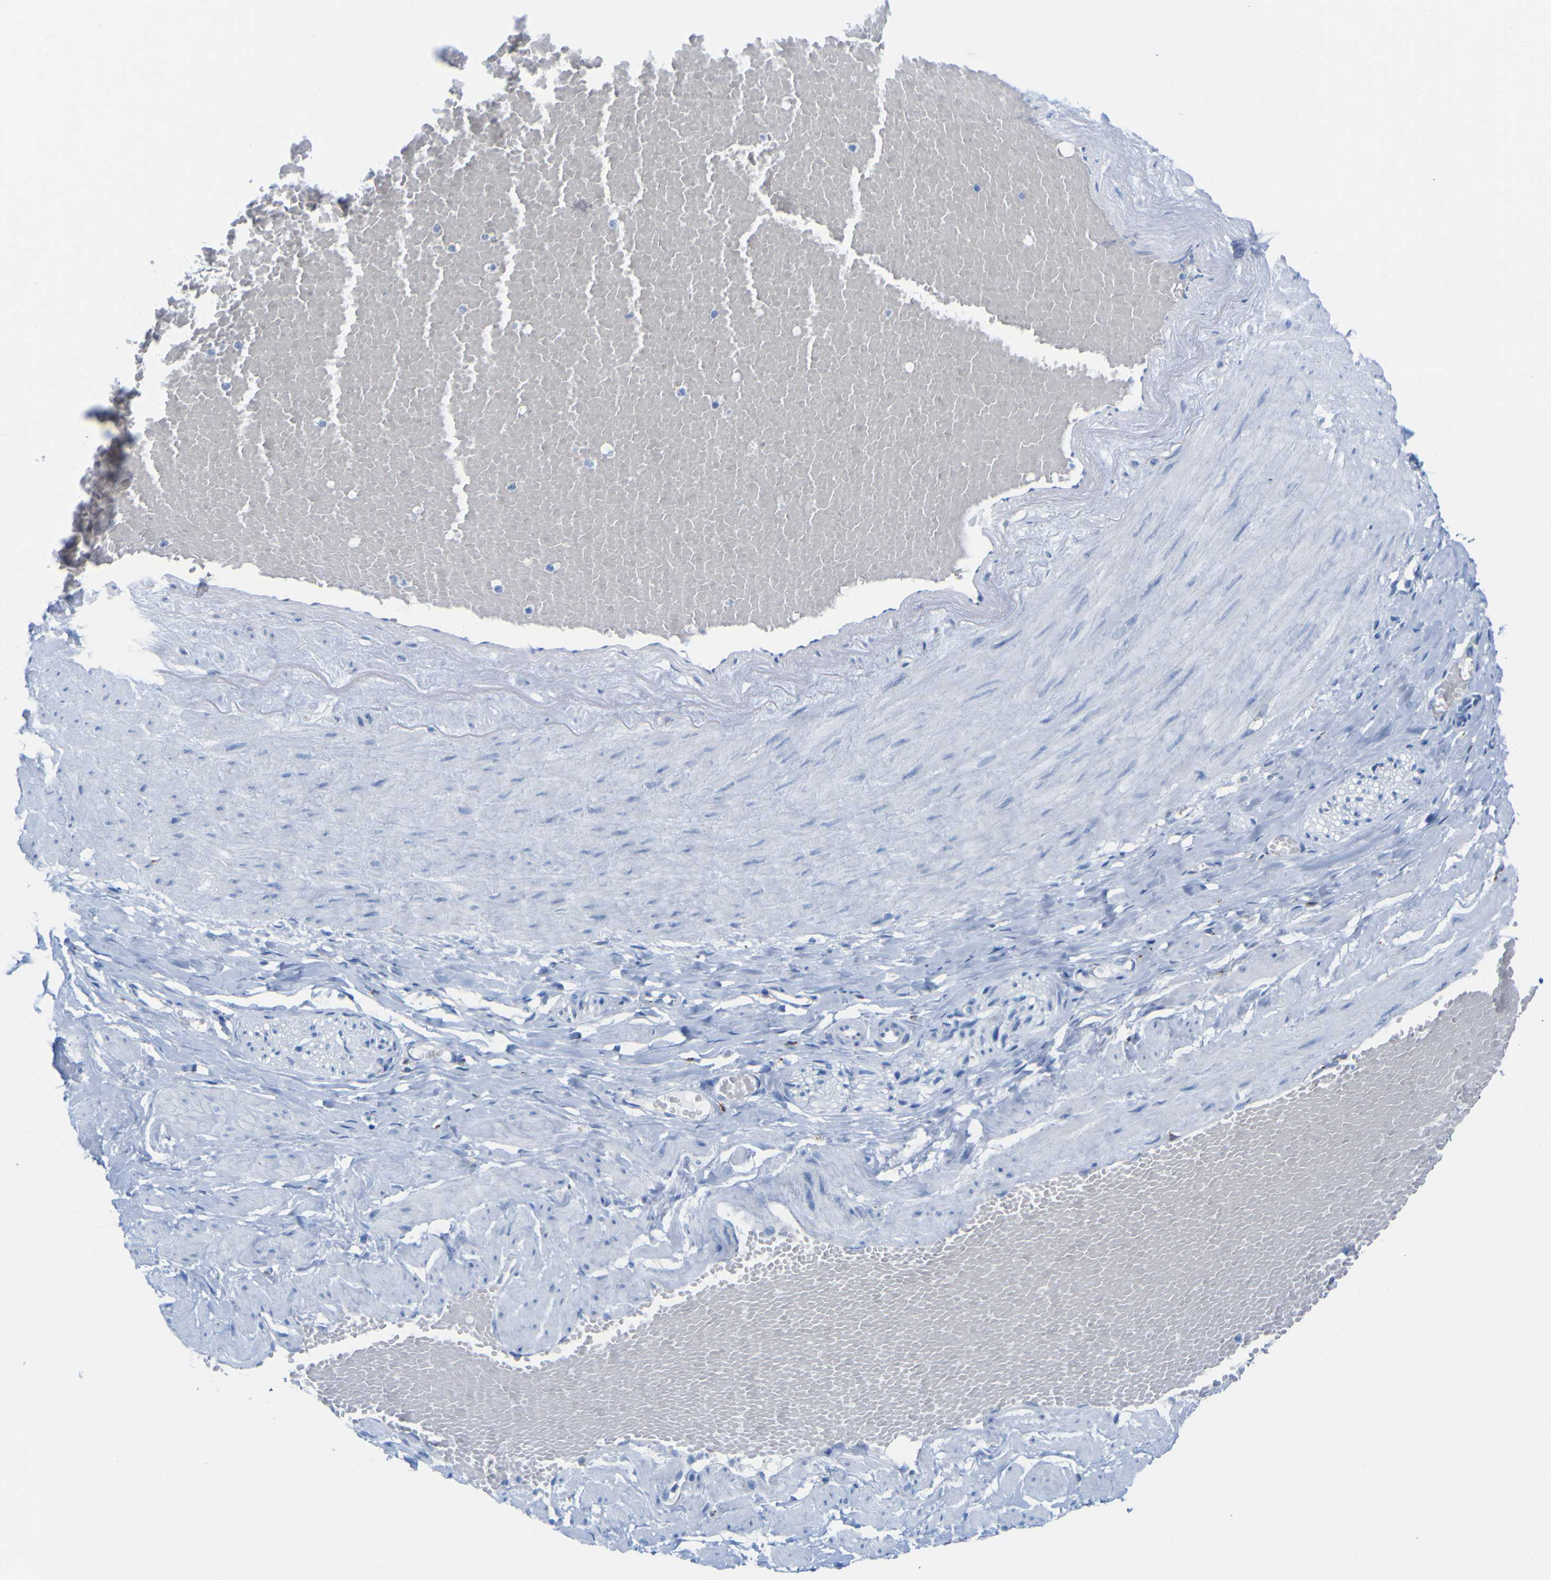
{"staining": {"intensity": "negative", "quantity": "none", "location": "none"}, "tissue": "adipose tissue", "cell_type": "Adipocytes", "image_type": "normal", "snomed": [{"axis": "morphology", "description": "Normal tissue, NOS"}, {"axis": "topography", "description": "Soft tissue"}, {"axis": "topography", "description": "Vascular tissue"}], "caption": "Adipocytes are negative for protein expression in benign human adipose tissue. The staining is performed using DAB brown chromogen with nuclei counter-stained in using hematoxylin.", "gene": "PLD3", "patient": {"sex": "female", "age": 35}}